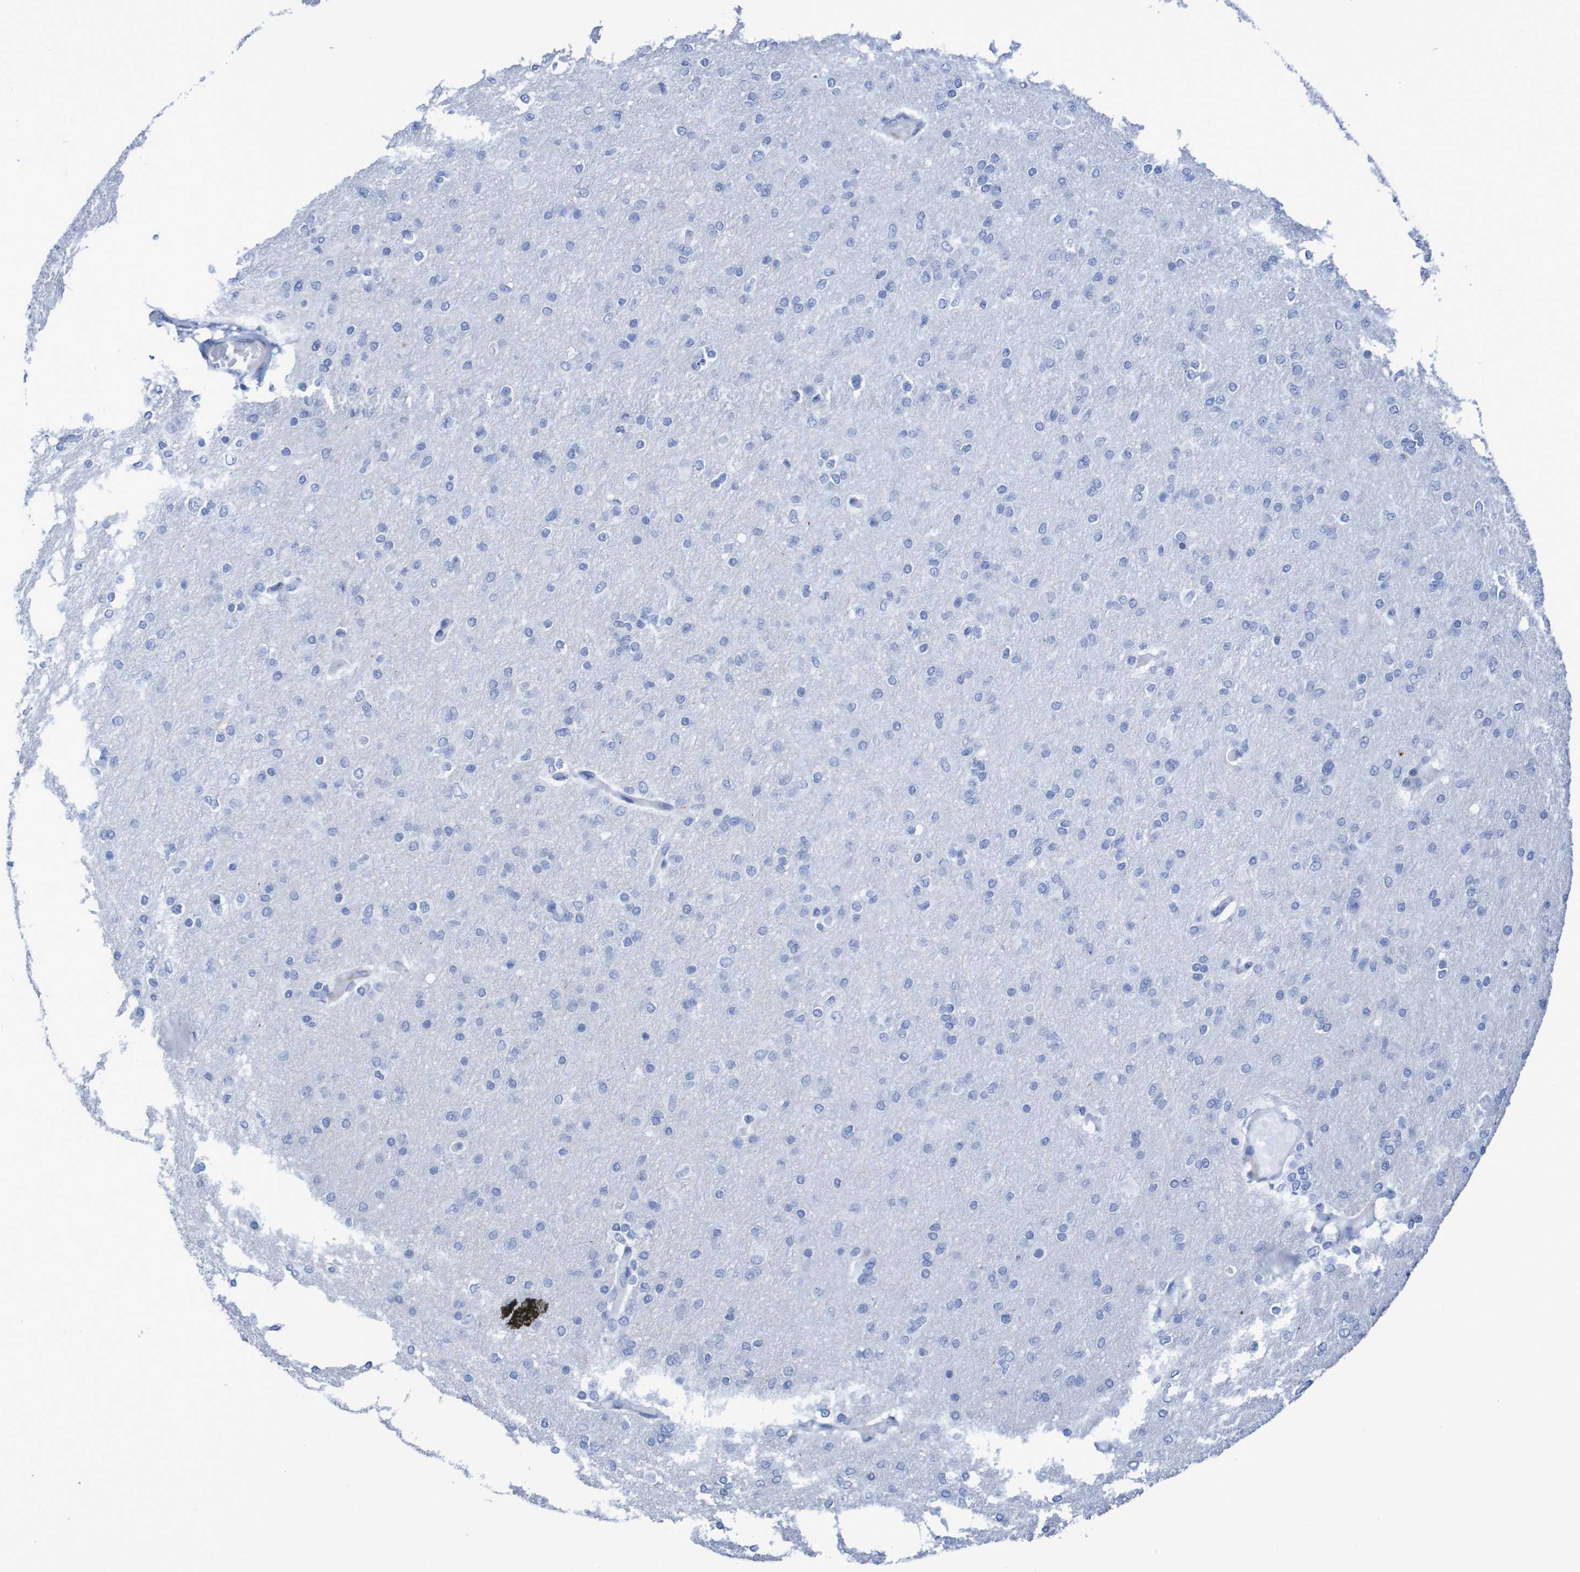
{"staining": {"intensity": "negative", "quantity": "none", "location": "none"}, "tissue": "glioma", "cell_type": "Tumor cells", "image_type": "cancer", "snomed": [{"axis": "morphology", "description": "Glioma, malignant, High grade"}, {"axis": "topography", "description": "Cerebral cortex"}], "caption": "Tumor cells are negative for protein expression in human malignant high-grade glioma. The staining is performed using DAB (3,3'-diaminobenzidine) brown chromogen with nuclei counter-stained in using hematoxylin.", "gene": "RNF182", "patient": {"sex": "female", "age": 36}}